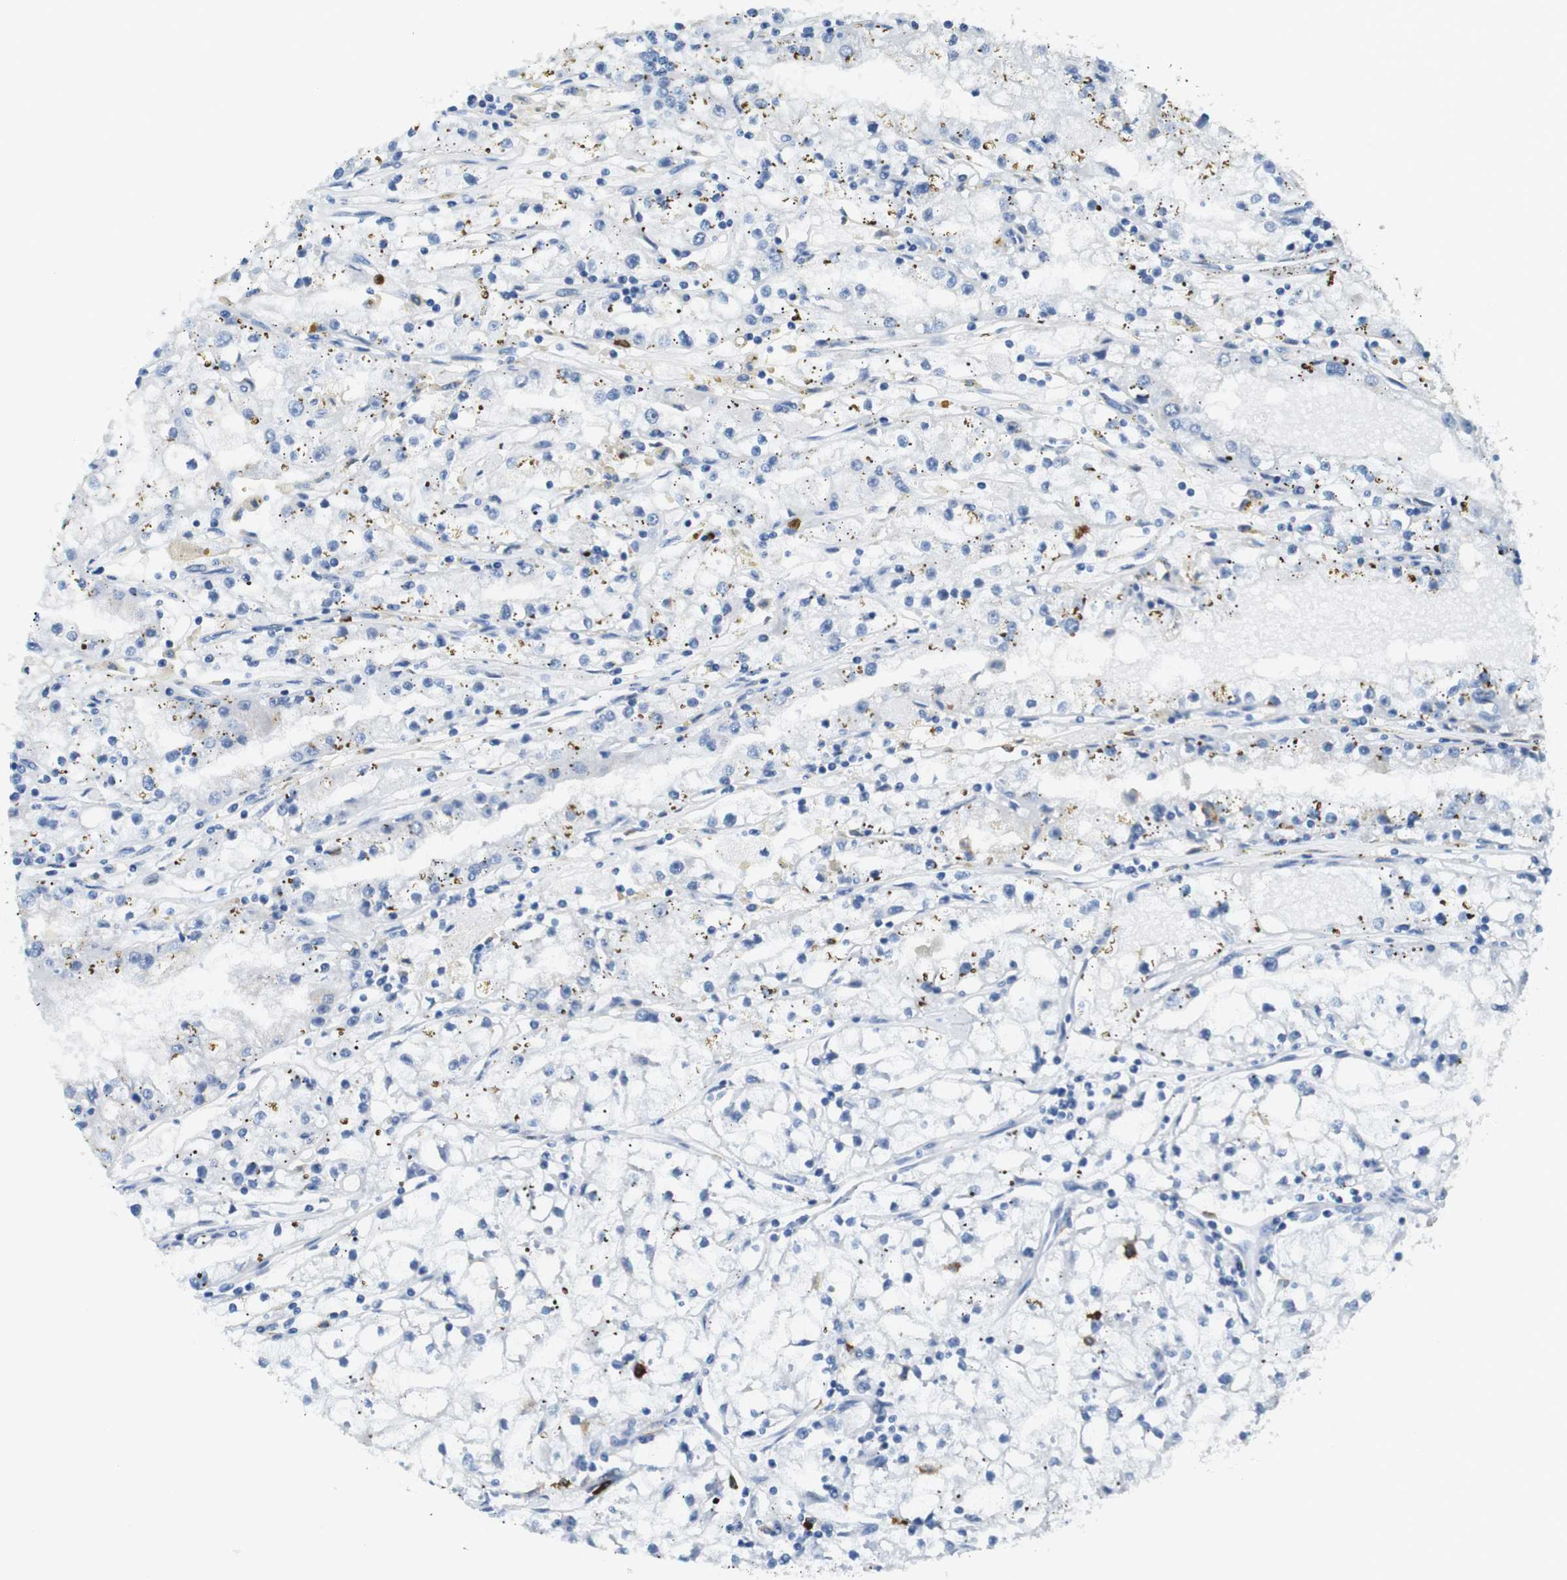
{"staining": {"intensity": "negative", "quantity": "none", "location": "none"}, "tissue": "renal cancer", "cell_type": "Tumor cells", "image_type": "cancer", "snomed": [{"axis": "morphology", "description": "Adenocarcinoma, NOS"}, {"axis": "topography", "description": "Kidney"}], "caption": "A high-resolution image shows IHC staining of adenocarcinoma (renal), which shows no significant positivity in tumor cells.", "gene": "MCEMP1", "patient": {"sex": "male", "age": 56}}